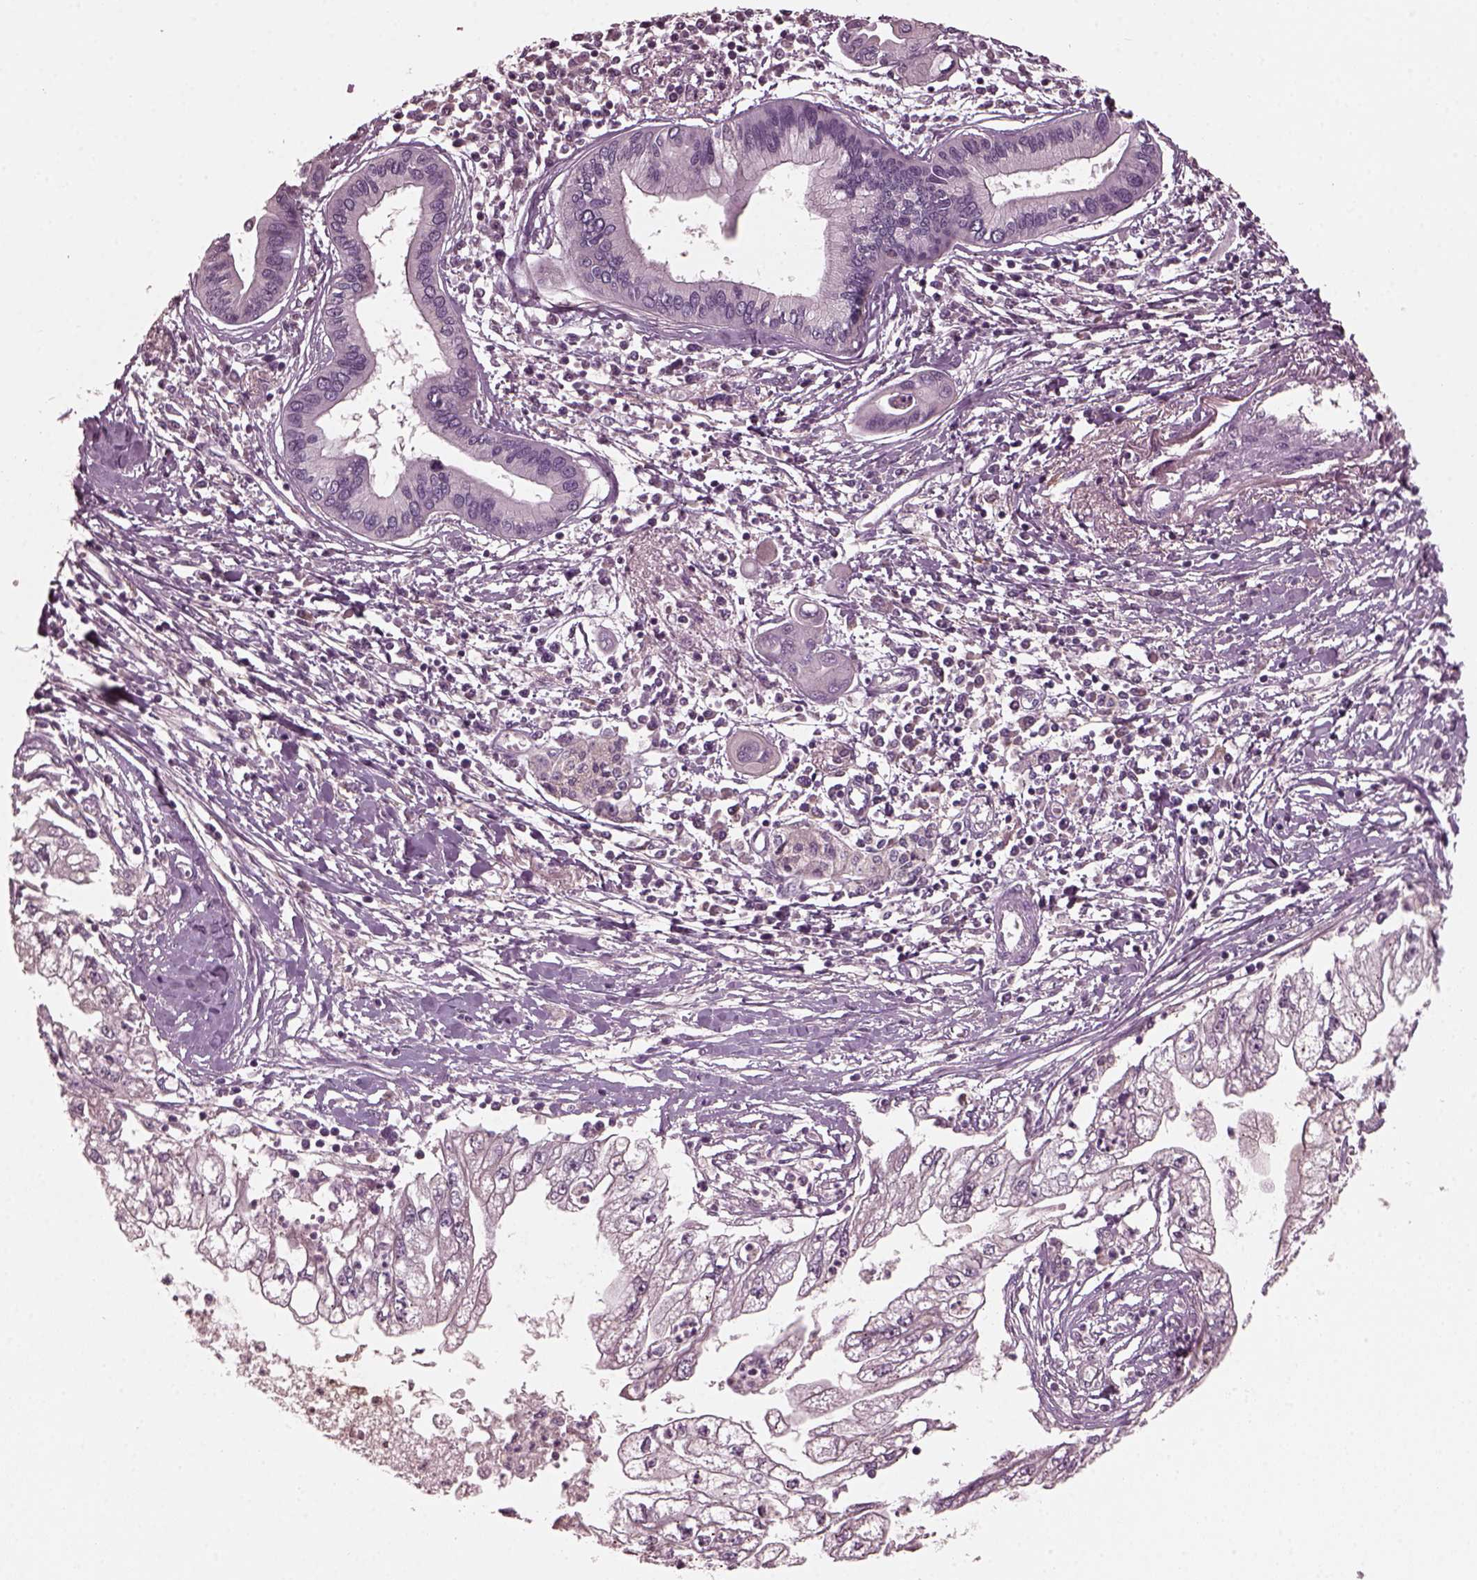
{"staining": {"intensity": "negative", "quantity": "none", "location": "none"}, "tissue": "pancreatic cancer", "cell_type": "Tumor cells", "image_type": "cancer", "snomed": [{"axis": "morphology", "description": "Adenocarcinoma, NOS"}, {"axis": "topography", "description": "Pancreas"}], "caption": "A micrograph of adenocarcinoma (pancreatic) stained for a protein reveals no brown staining in tumor cells.", "gene": "PORCN", "patient": {"sex": "male", "age": 70}}